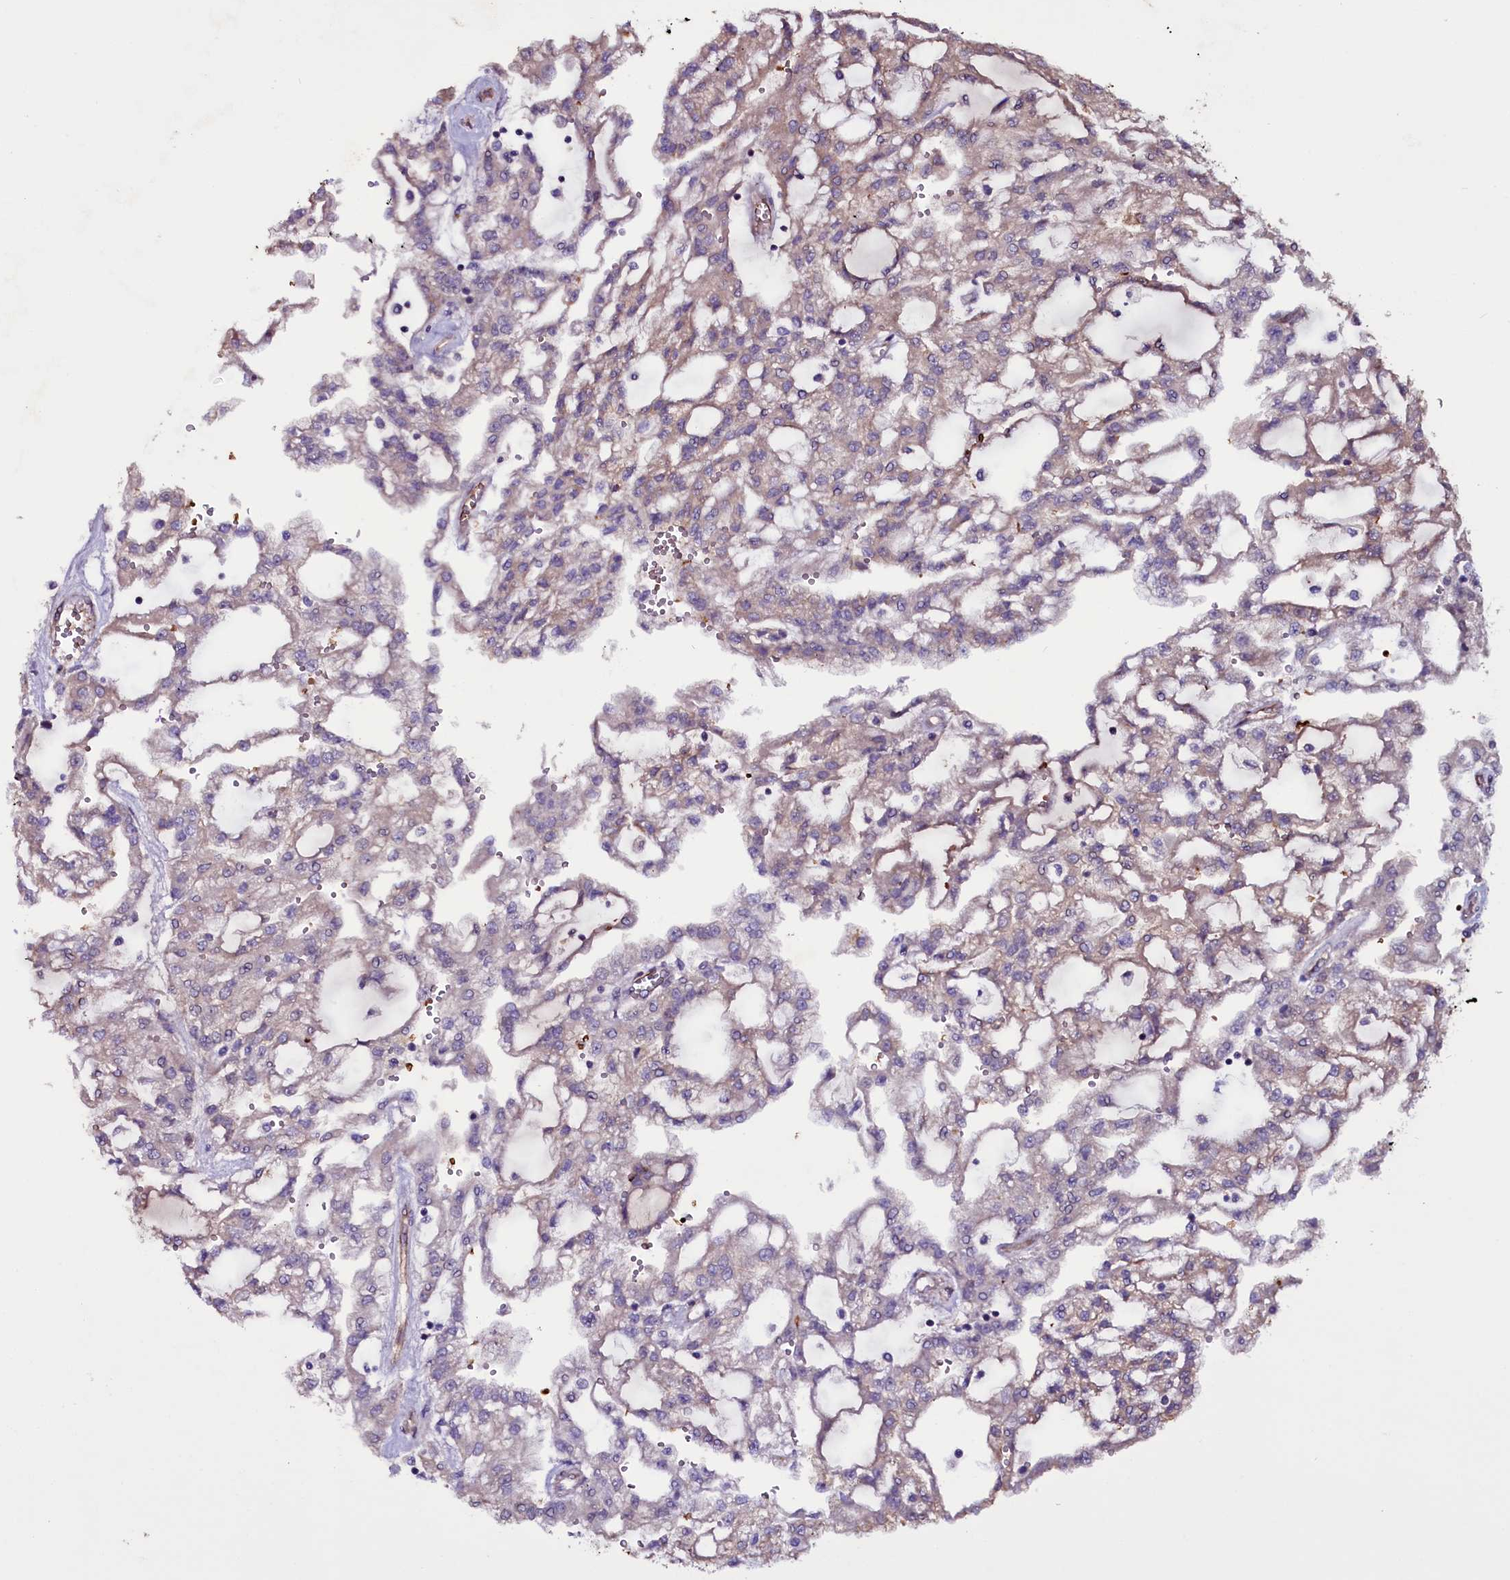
{"staining": {"intensity": "weak", "quantity": "<25%", "location": "cytoplasmic/membranous"}, "tissue": "renal cancer", "cell_type": "Tumor cells", "image_type": "cancer", "snomed": [{"axis": "morphology", "description": "Adenocarcinoma, NOS"}, {"axis": "topography", "description": "Kidney"}], "caption": "IHC histopathology image of neoplastic tissue: human adenocarcinoma (renal) stained with DAB (3,3'-diaminobenzidine) displays no significant protein expression in tumor cells.", "gene": "MEX3C", "patient": {"sex": "male", "age": 63}}